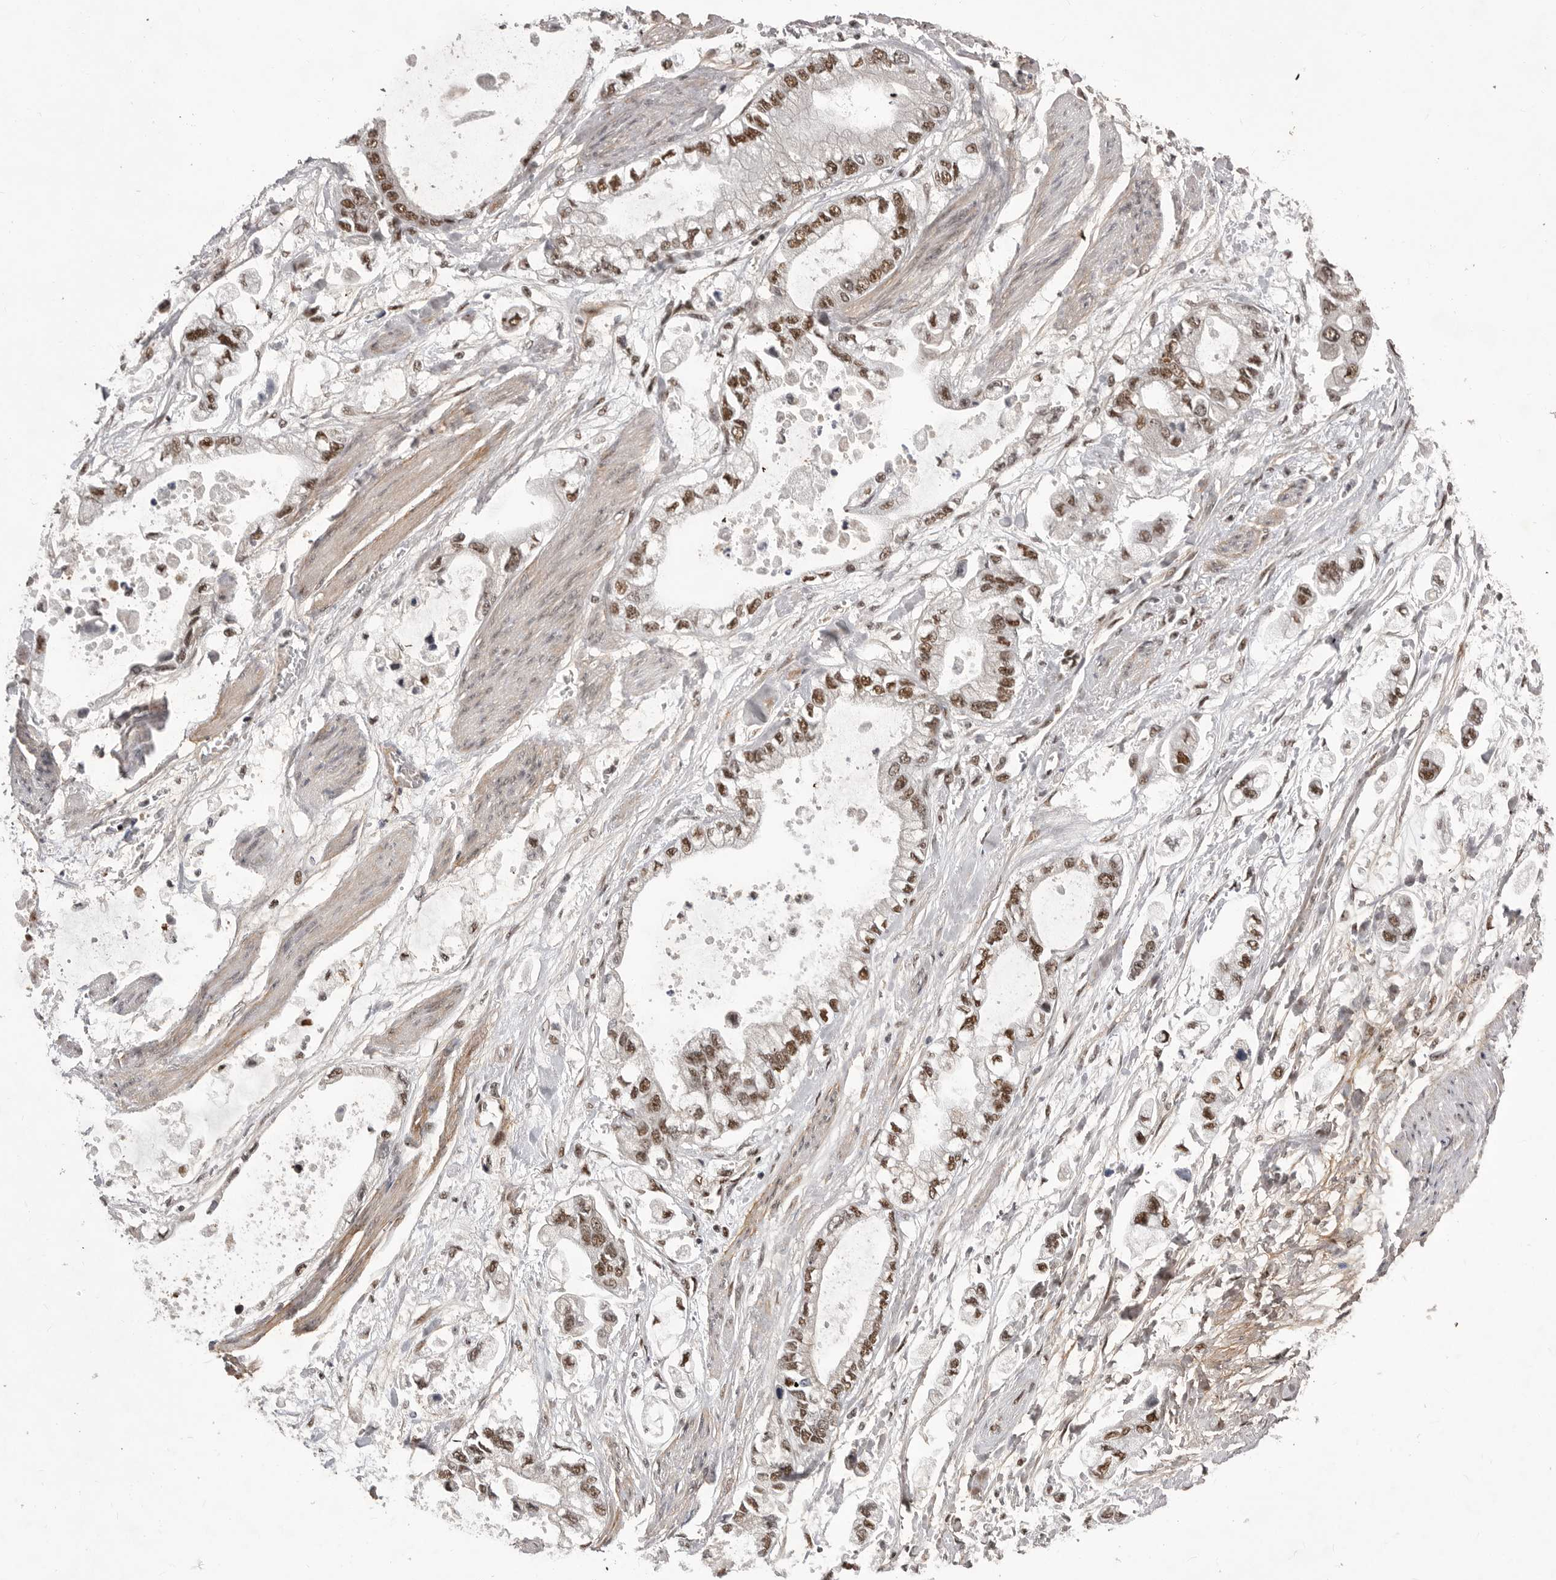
{"staining": {"intensity": "moderate", "quantity": ">75%", "location": "nuclear"}, "tissue": "stomach cancer", "cell_type": "Tumor cells", "image_type": "cancer", "snomed": [{"axis": "morphology", "description": "Normal tissue, NOS"}, {"axis": "morphology", "description": "Adenocarcinoma, NOS"}, {"axis": "topography", "description": "Stomach"}], "caption": "This photomicrograph demonstrates IHC staining of stomach cancer, with medium moderate nuclear staining in about >75% of tumor cells.", "gene": "PPP1R8", "patient": {"sex": "male", "age": 62}}